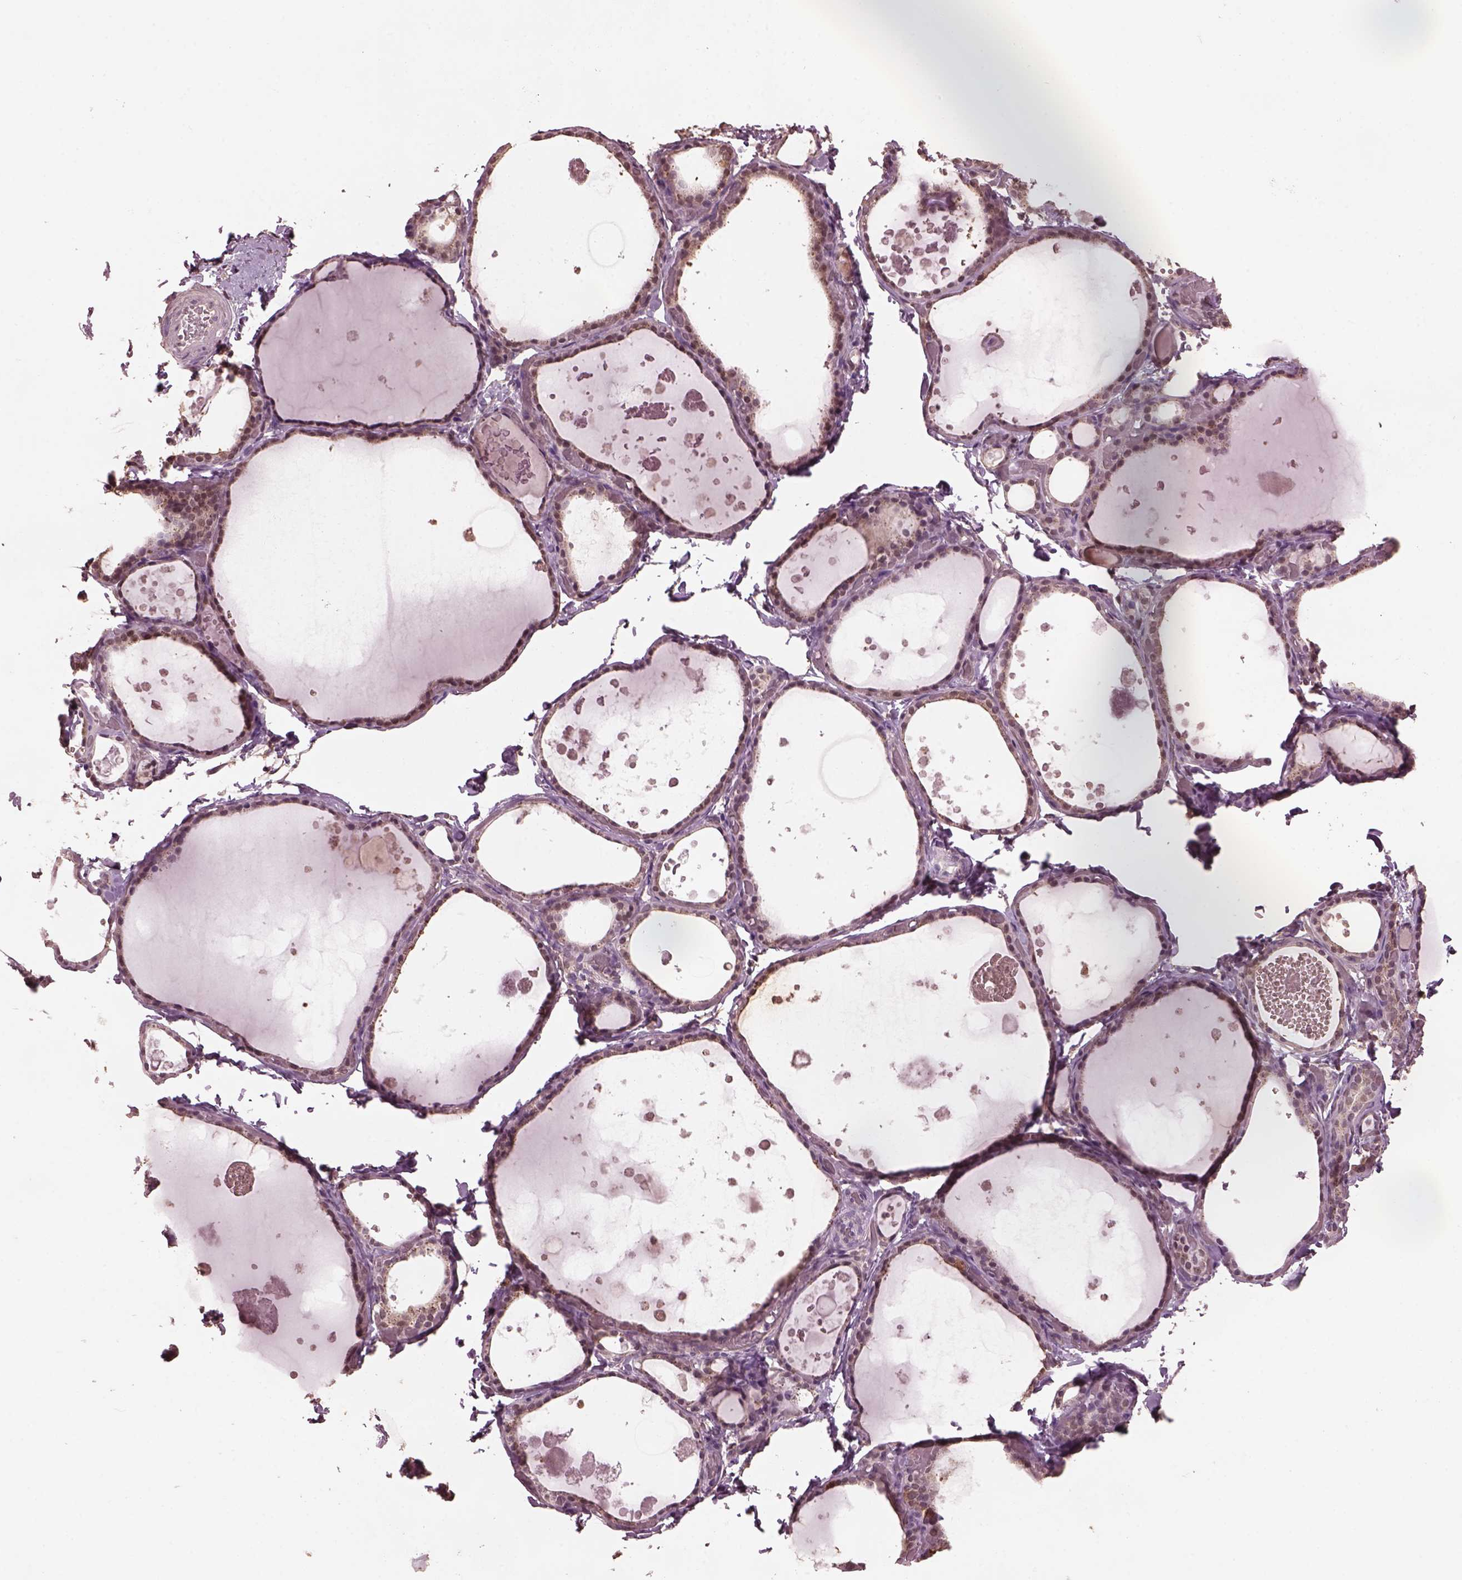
{"staining": {"intensity": "weak", "quantity": "<25%", "location": "cytoplasmic/membranous"}, "tissue": "thyroid gland", "cell_type": "Glandular cells", "image_type": "normal", "snomed": [{"axis": "morphology", "description": "Normal tissue, NOS"}, {"axis": "topography", "description": "Thyroid gland"}], "caption": "DAB immunohistochemical staining of normal thyroid gland shows no significant expression in glandular cells.", "gene": "SRI", "patient": {"sex": "female", "age": 56}}